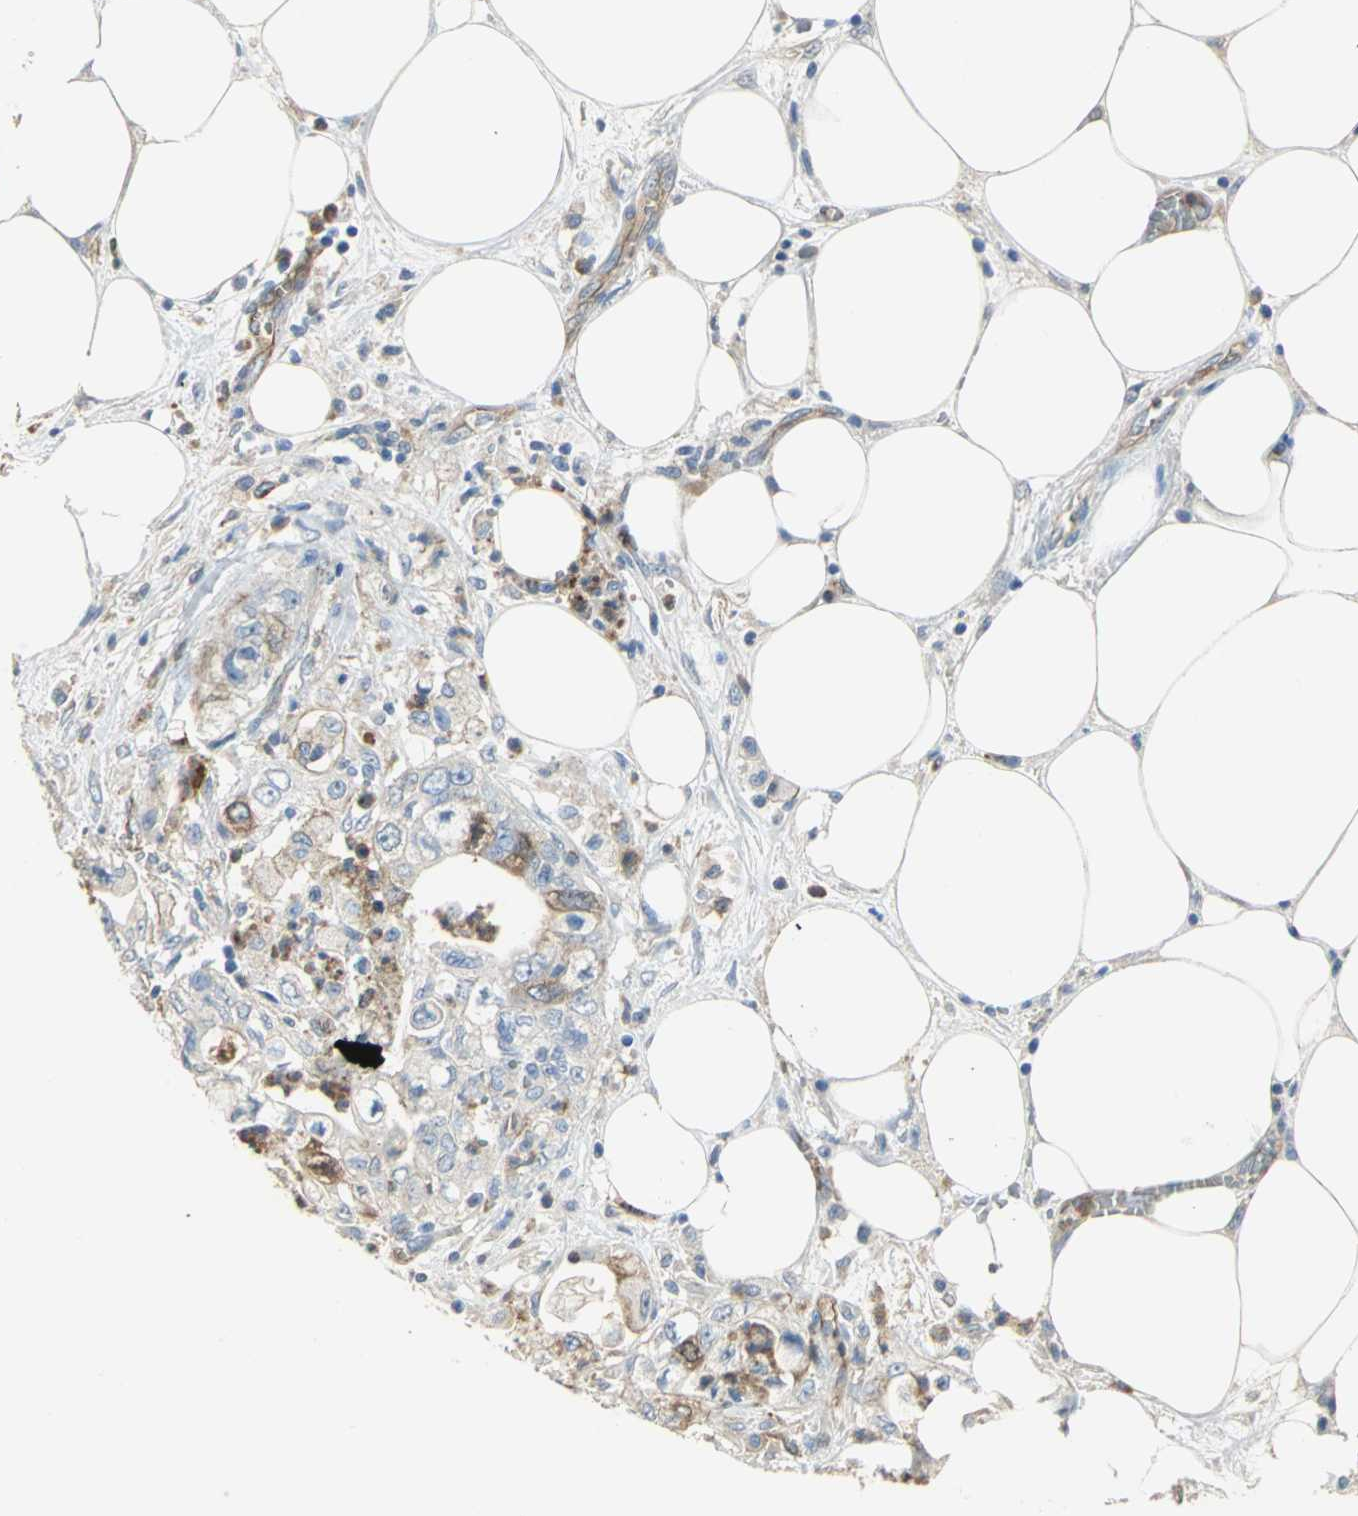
{"staining": {"intensity": "strong", "quantity": "<25%", "location": "cytoplasmic/membranous"}, "tissue": "pancreatic cancer", "cell_type": "Tumor cells", "image_type": "cancer", "snomed": [{"axis": "morphology", "description": "Adenocarcinoma, NOS"}, {"axis": "topography", "description": "Pancreas"}], "caption": "A brown stain highlights strong cytoplasmic/membranous positivity of a protein in human pancreatic cancer tumor cells.", "gene": "DLGAP5", "patient": {"sex": "male", "age": 70}}